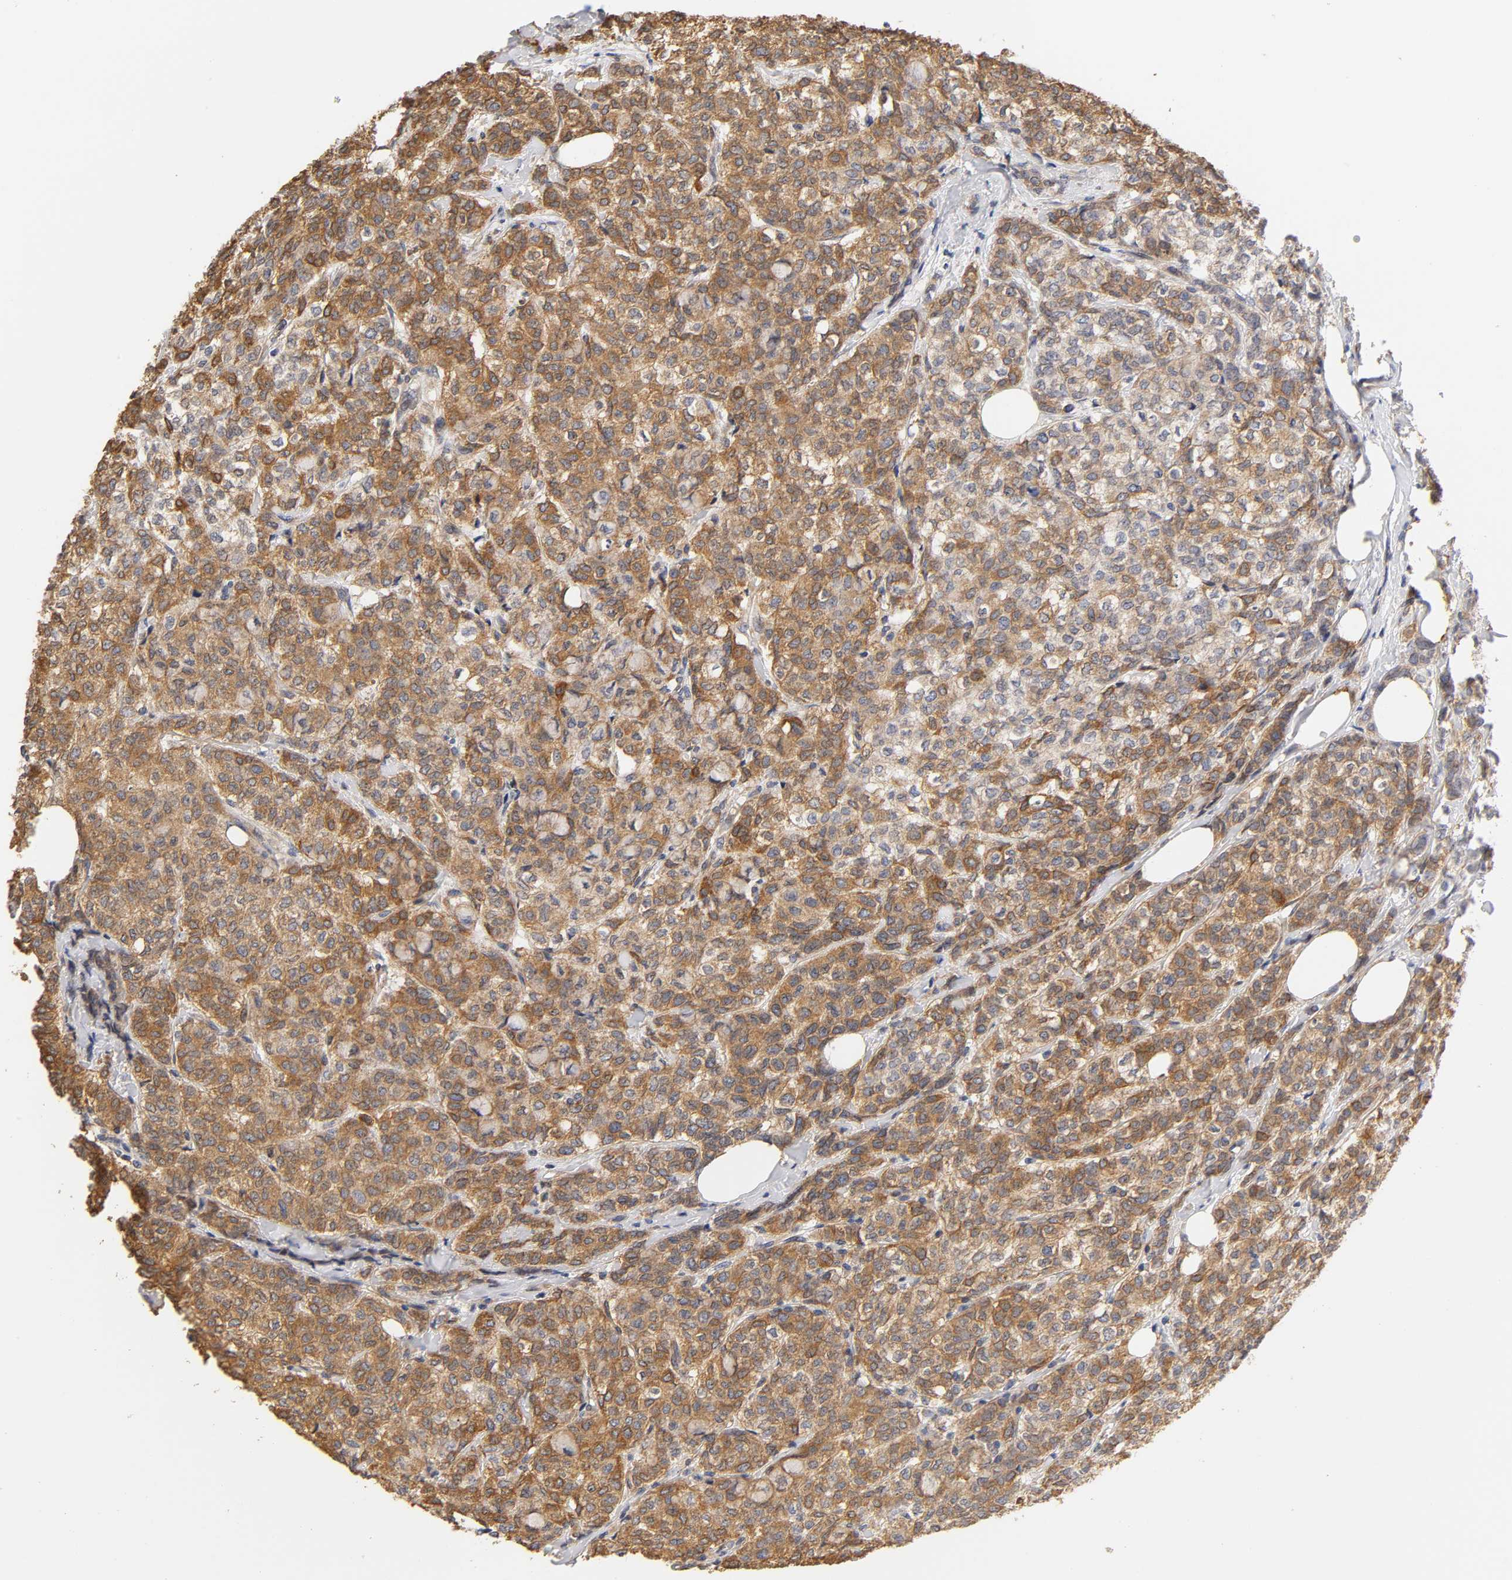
{"staining": {"intensity": "moderate", "quantity": ">75%", "location": "cytoplasmic/membranous"}, "tissue": "breast cancer", "cell_type": "Tumor cells", "image_type": "cancer", "snomed": [{"axis": "morphology", "description": "Lobular carcinoma"}, {"axis": "topography", "description": "Breast"}], "caption": "Protein staining of breast cancer tissue reveals moderate cytoplasmic/membranous staining in about >75% of tumor cells.", "gene": "POR", "patient": {"sex": "female", "age": 60}}